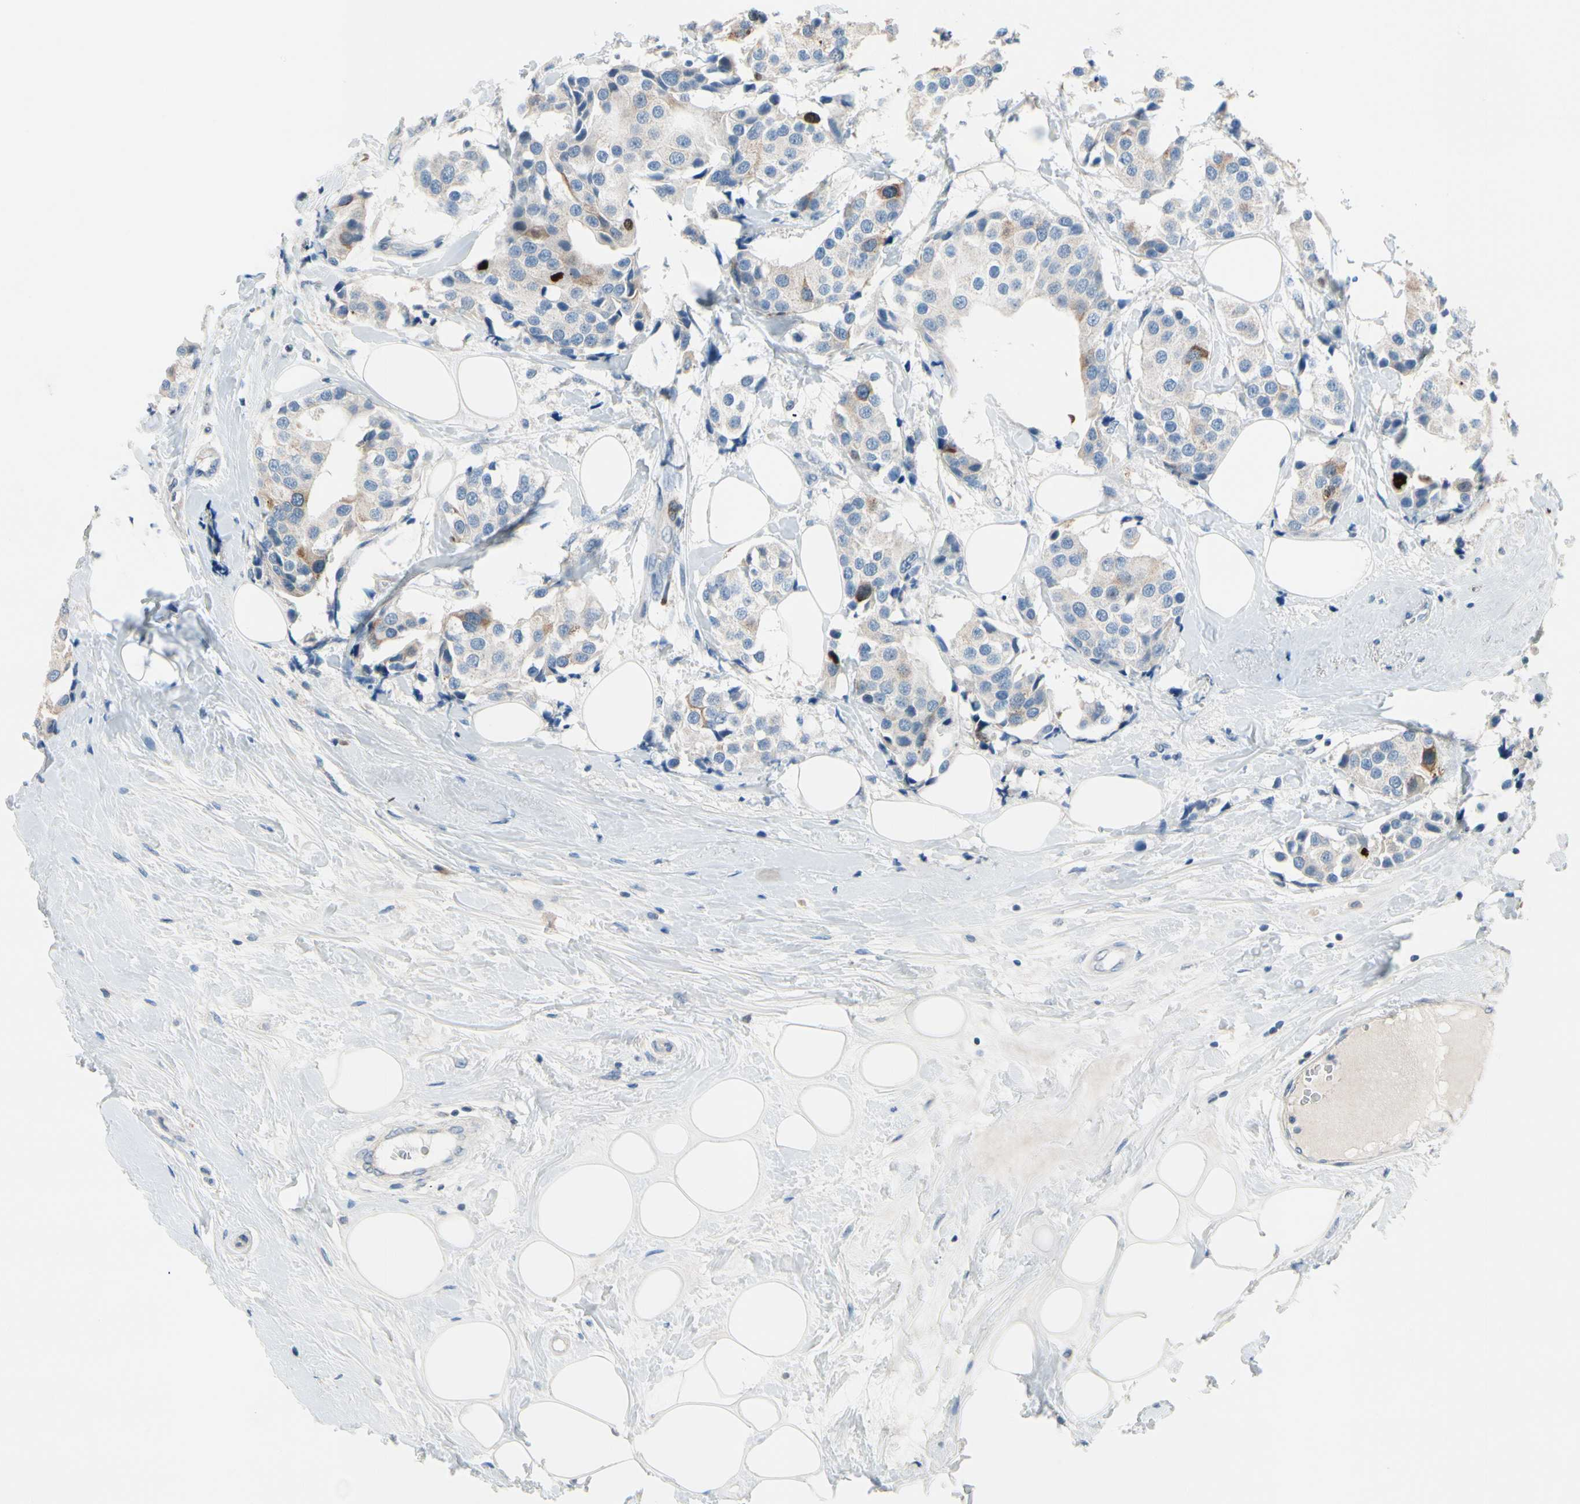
{"staining": {"intensity": "moderate", "quantity": "<25%", "location": "cytoplasmic/membranous"}, "tissue": "breast cancer", "cell_type": "Tumor cells", "image_type": "cancer", "snomed": [{"axis": "morphology", "description": "Normal tissue, NOS"}, {"axis": "morphology", "description": "Duct carcinoma"}, {"axis": "topography", "description": "Breast"}], "caption": "IHC photomicrograph of human breast infiltrating ductal carcinoma stained for a protein (brown), which exhibits low levels of moderate cytoplasmic/membranous positivity in approximately <25% of tumor cells.", "gene": "CKAP2", "patient": {"sex": "female", "age": 39}}